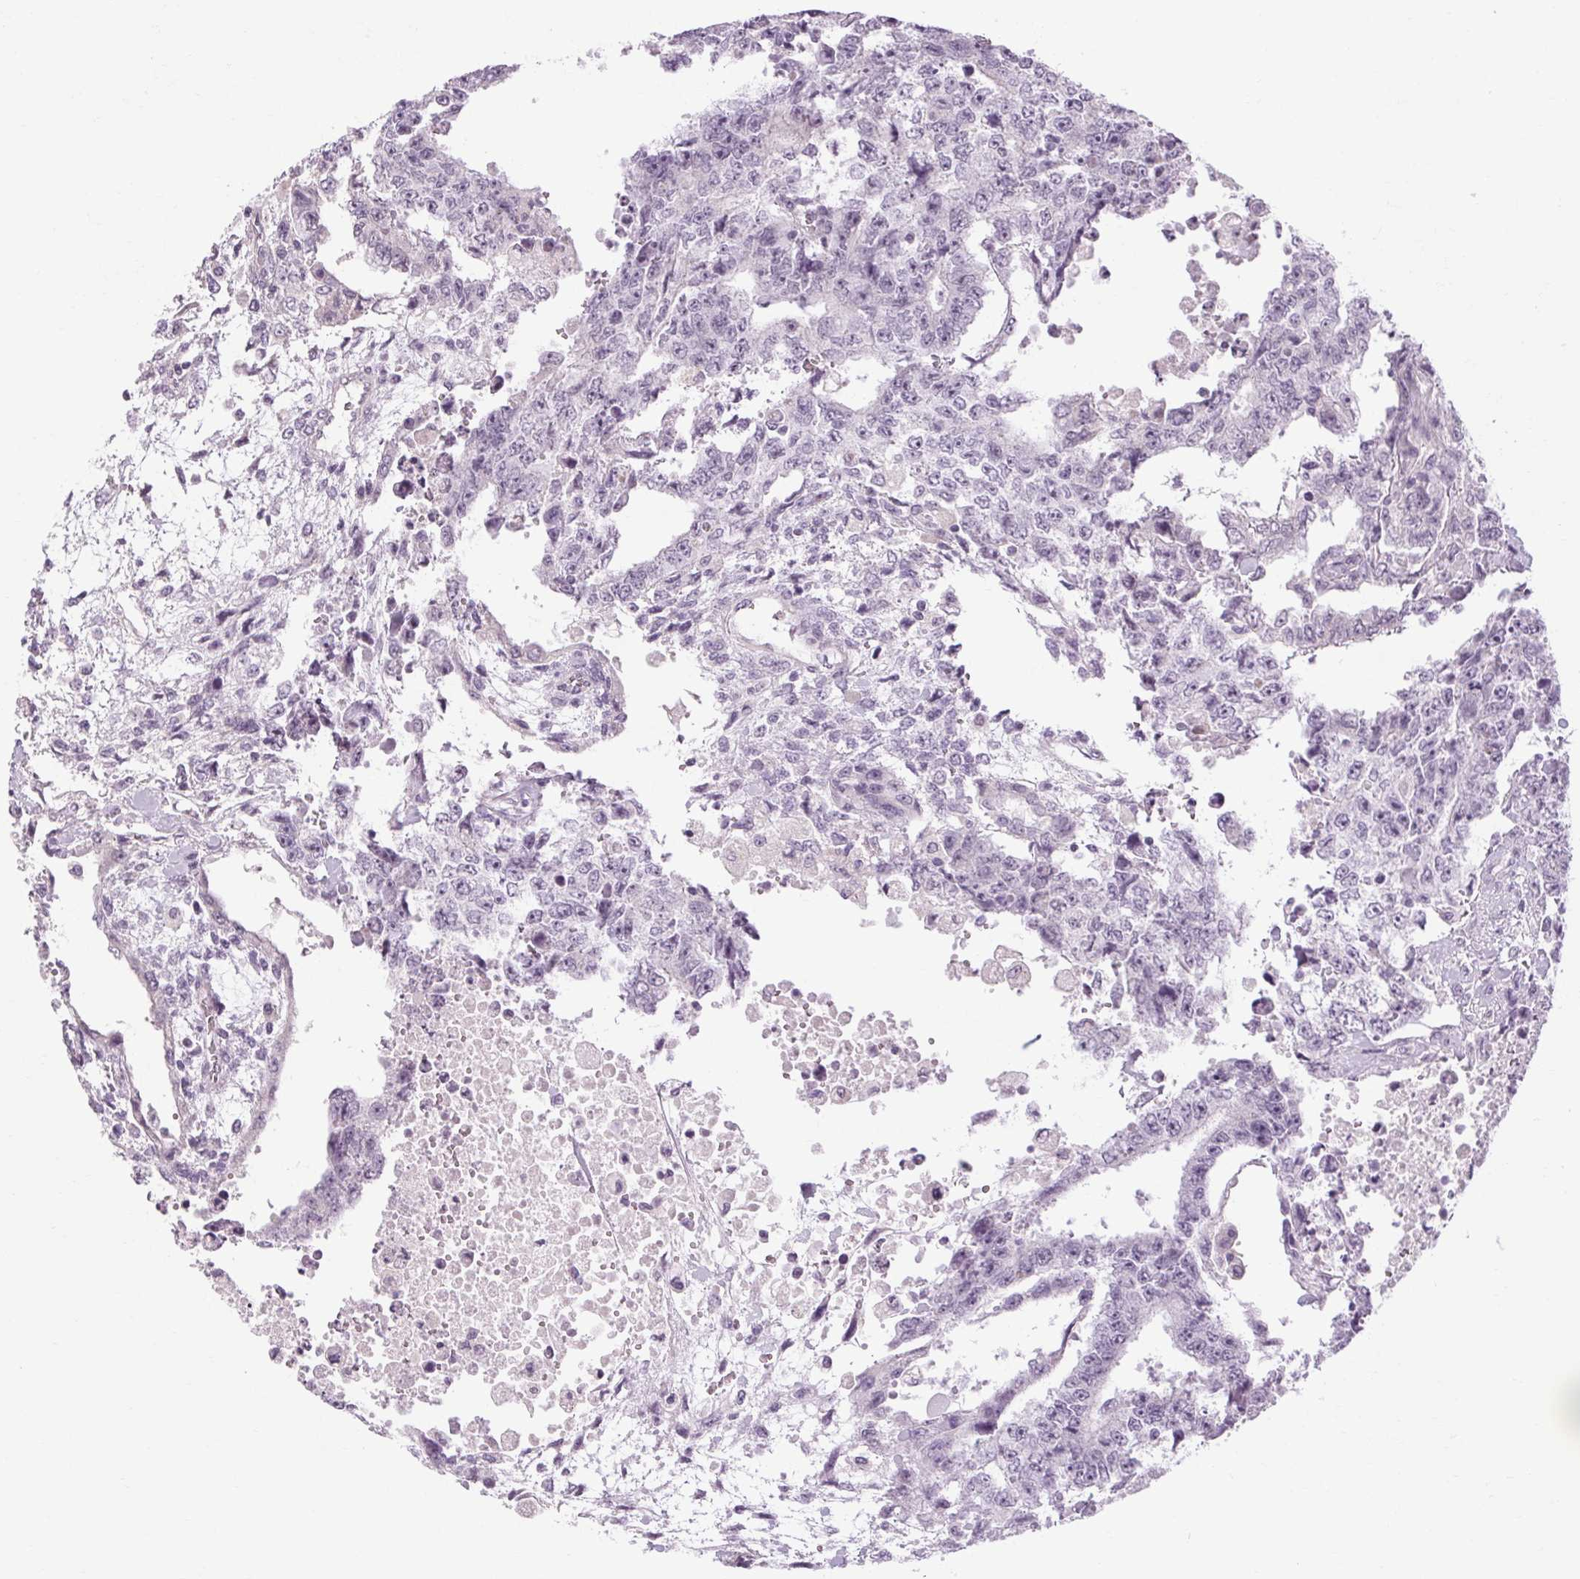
{"staining": {"intensity": "negative", "quantity": "none", "location": "none"}, "tissue": "testis cancer", "cell_type": "Tumor cells", "image_type": "cancer", "snomed": [{"axis": "morphology", "description": "Carcinoma, Embryonal, NOS"}, {"axis": "topography", "description": "Testis"}], "caption": "A high-resolution histopathology image shows IHC staining of testis embryonal carcinoma, which demonstrates no significant staining in tumor cells.", "gene": "KLHL40", "patient": {"sex": "male", "age": 24}}